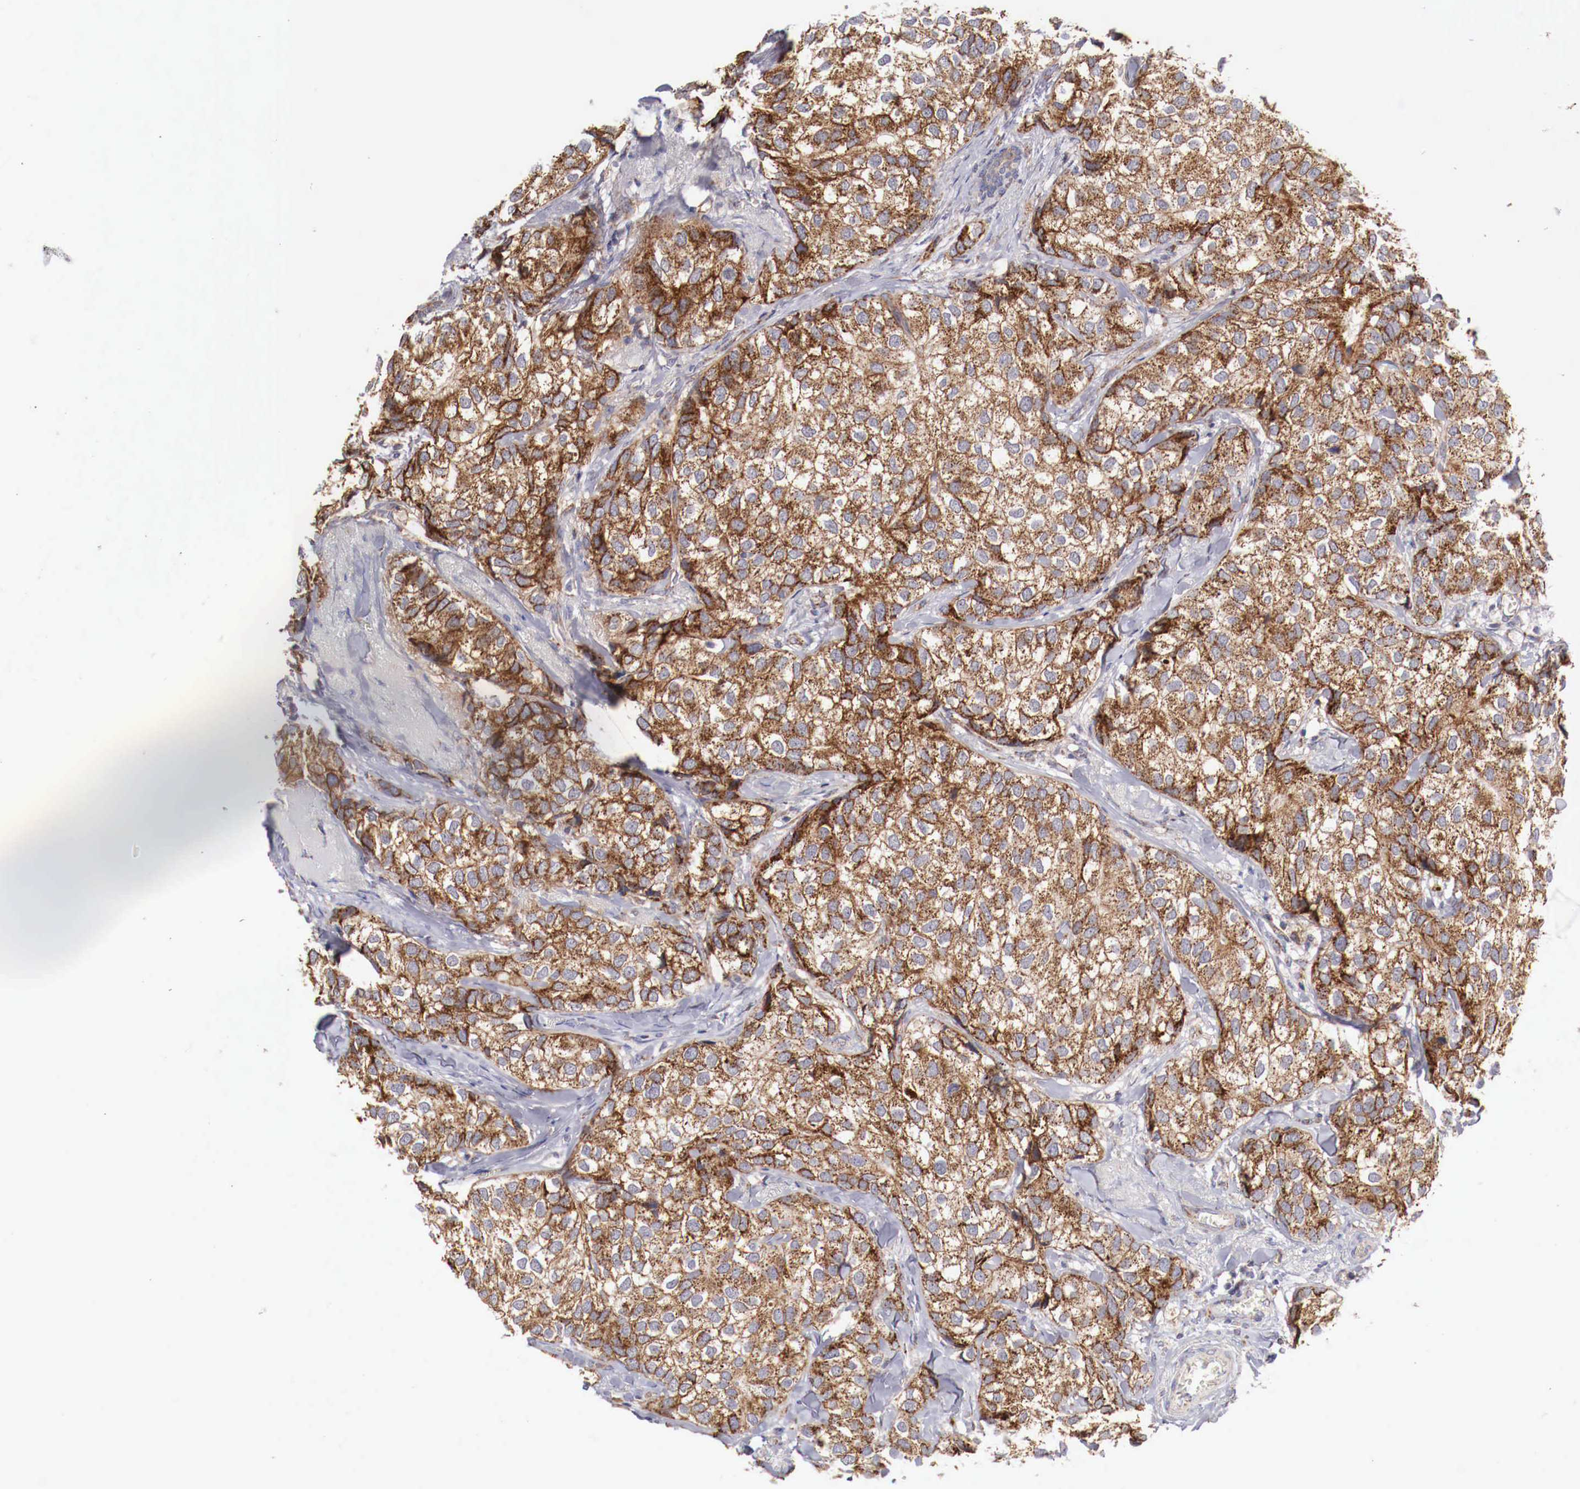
{"staining": {"intensity": "moderate", "quantity": ">75%", "location": "cytoplasmic/membranous"}, "tissue": "breast cancer", "cell_type": "Tumor cells", "image_type": "cancer", "snomed": [{"axis": "morphology", "description": "Duct carcinoma"}, {"axis": "topography", "description": "Breast"}], "caption": "Immunohistochemical staining of human breast intraductal carcinoma displays medium levels of moderate cytoplasmic/membranous protein positivity in approximately >75% of tumor cells.", "gene": "XPNPEP3", "patient": {"sex": "female", "age": 68}}